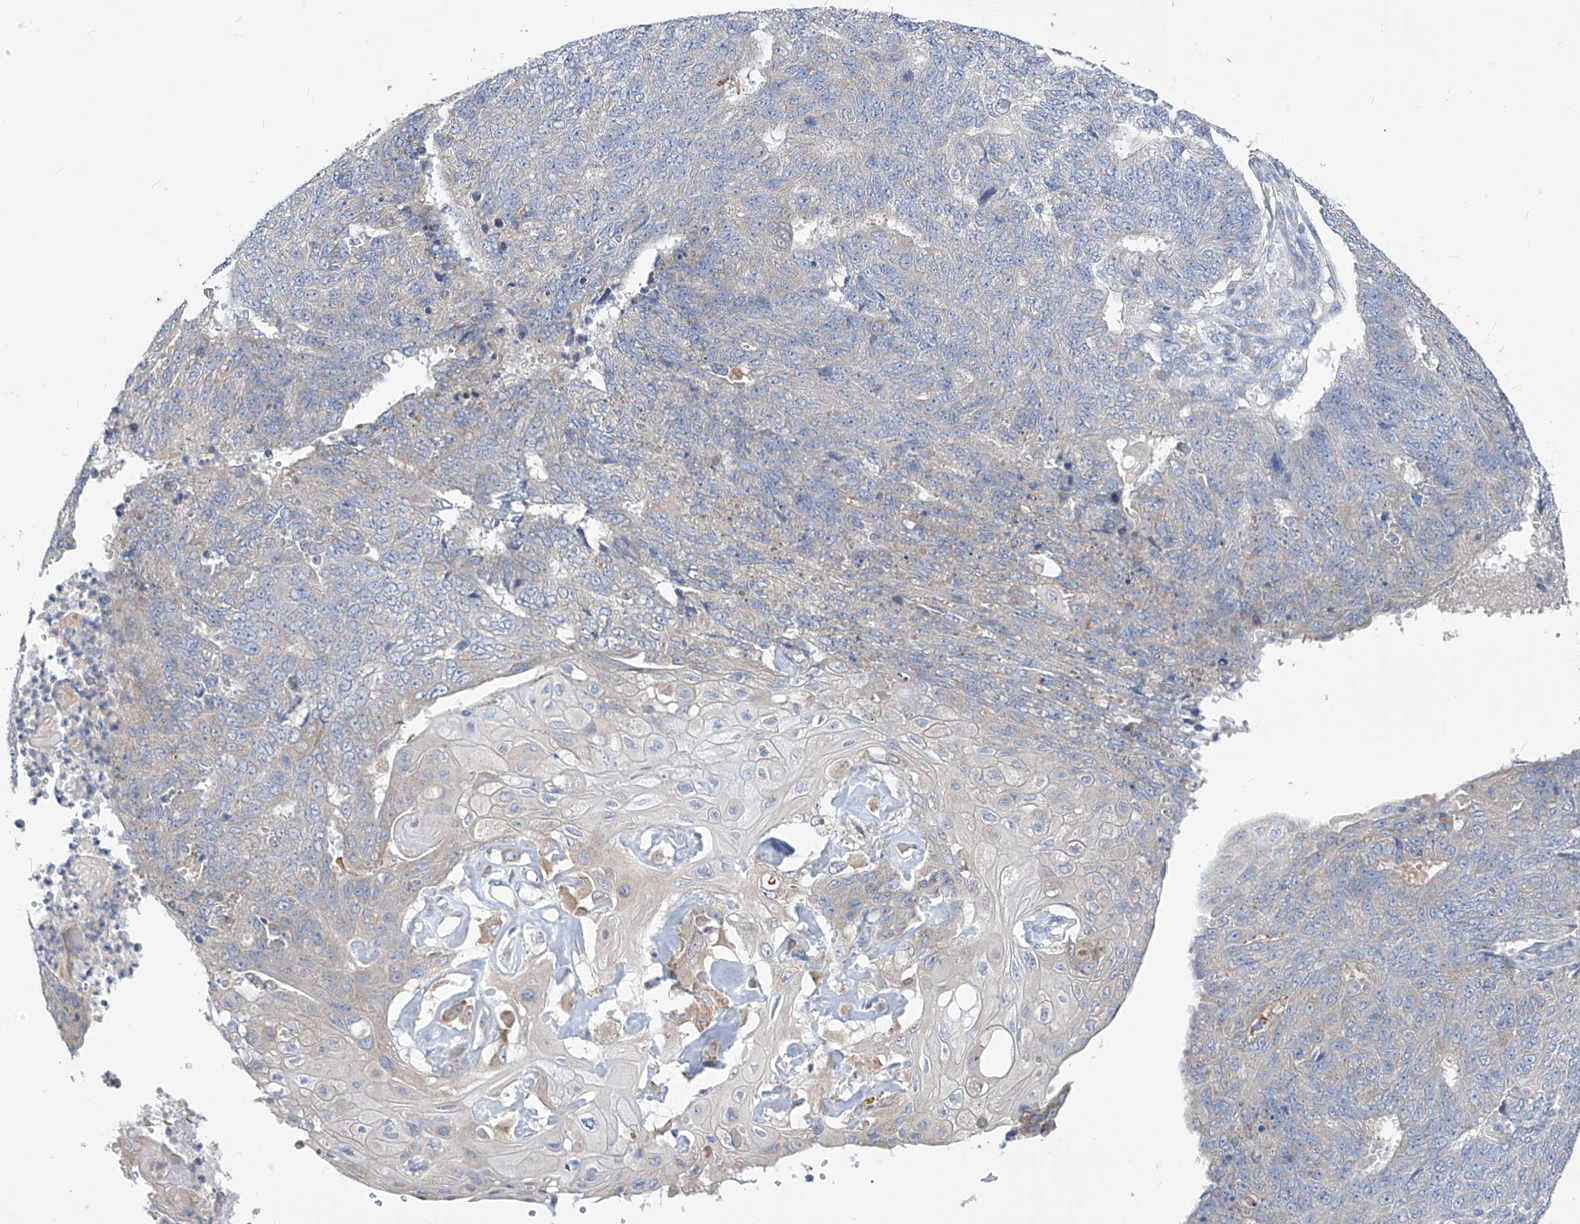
{"staining": {"intensity": "negative", "quantity": "none", "location": "none"}, "tissue": "endometrial cancer", "cell_type": "Tumor cells", "image_type": "cancer", "snomed": [{"axis": "morphology", "description": "Adenocarcinoma, NOS"}, {"axis": "topography", "description": "Endometrium"}], "caption": "High magnification brightfield microscopy of endometrial cancer (adenocarcinoma) stained with DAB (3,3'-diaminobenzidine) (brown) and counterstained with hematoxylin (blue): tumor cells show no significant staining. (Brightfield microscopy of DAB immunohistochemistry (IHC) at high magnification).", "gene": "UFL1", "patient": {"sex": "female", "age": 32}}